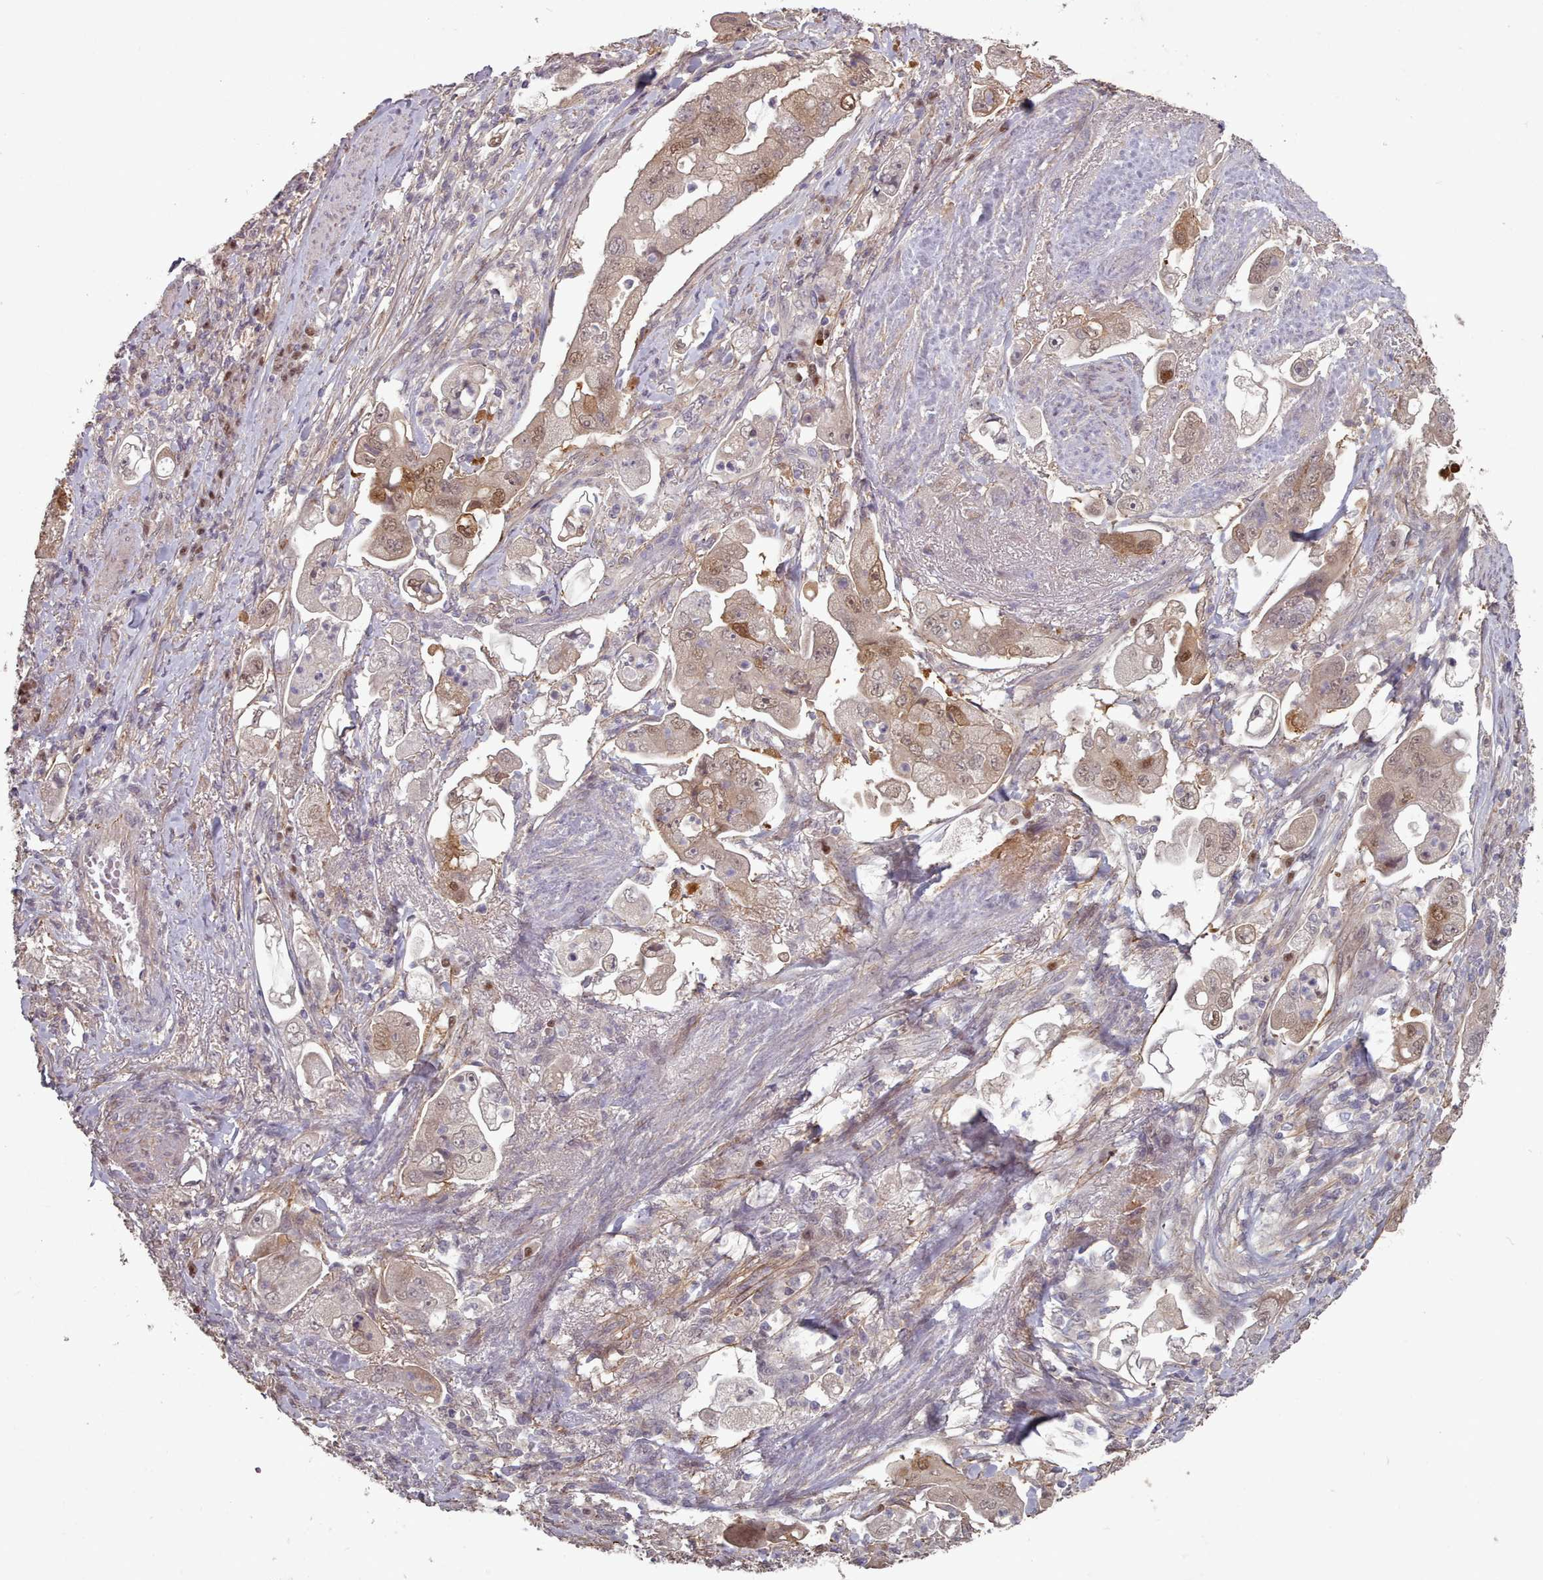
{"staining": {"intensity": "moderate", "quantity": "25%-75%", "location": "cytoplasmic/membranous,nuclear"}, "tissue": "stomach cancer", "cell_type": "Tumor cells", "image_type": "cancer", "snomed": [{"axis": "morphology", "description": "Adenocarcinoma, NOS"}, {"axis": "topography", "description": "Stomach"}], "caption": "High-power microscopy captured an IHC micrograph of stomach adenocarcinoma, revealing moderate cytoplasmic/membranous and nuclear expression in about 25%-75% of tumor cells.", "gene": "ERCC6L", "patient": {"sex": "male", "age": 62}}